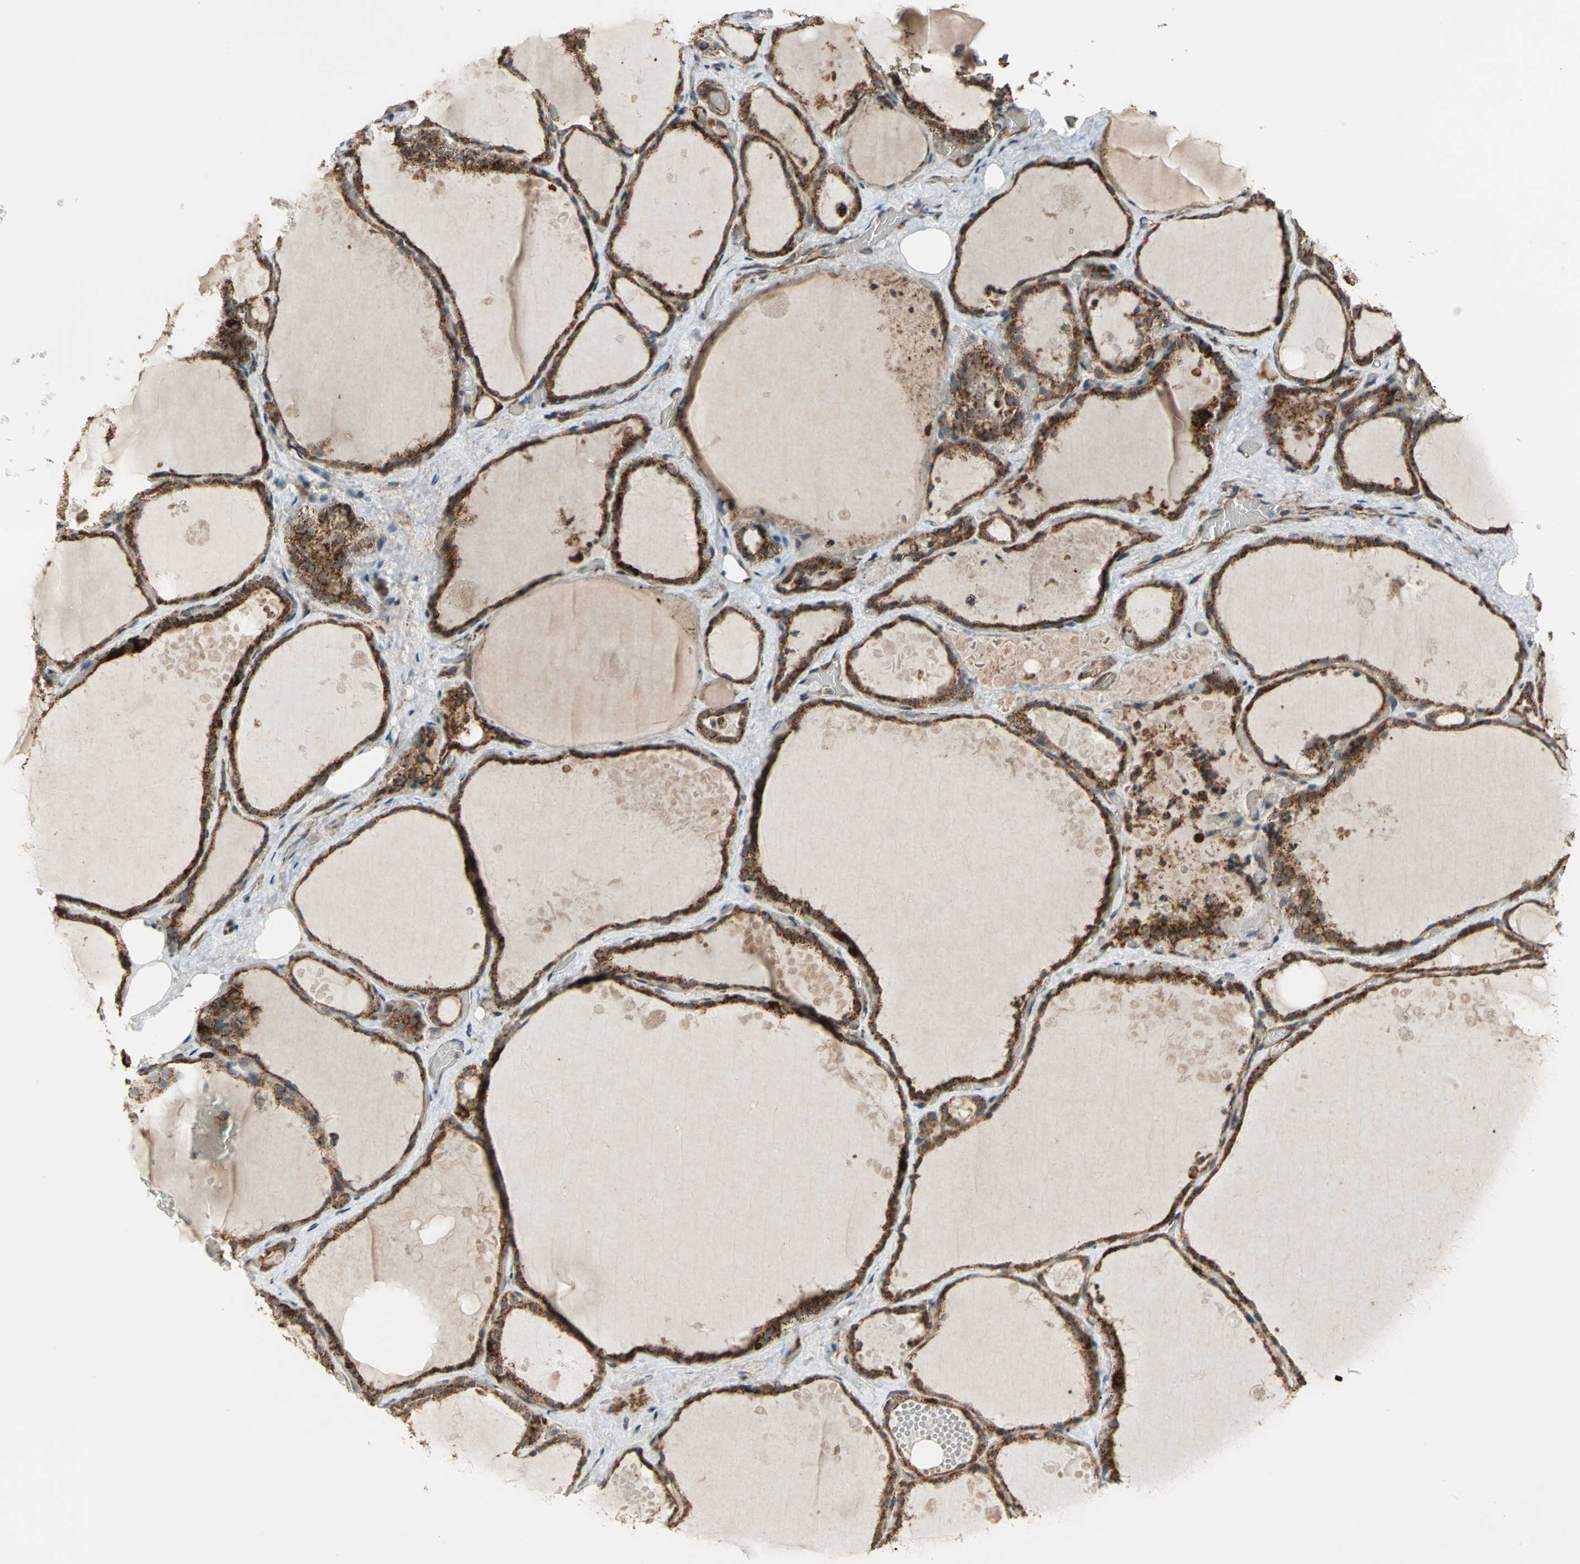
{"staining": {"intensity": "strong", "quantity": ">75%", "location": "cytoplasmic/membranous"}, "tissue": "thyroid gland", "cell_type": "Glandular cells", "image_type": "normal", "snomed": [{"axis": "morphology", "description": "Normal tissue, NOS"}, {"axis": "topography", "description": "Thyroid gland"}], "caption": "Immunohistochemical staining of normal human thyroid gland displays high levels of strong cytoplasmic/membranous staining in approximately >75% of glandular cells.", "gene": "MRPS22", "patient": {"sex": "male", "age": 61}}